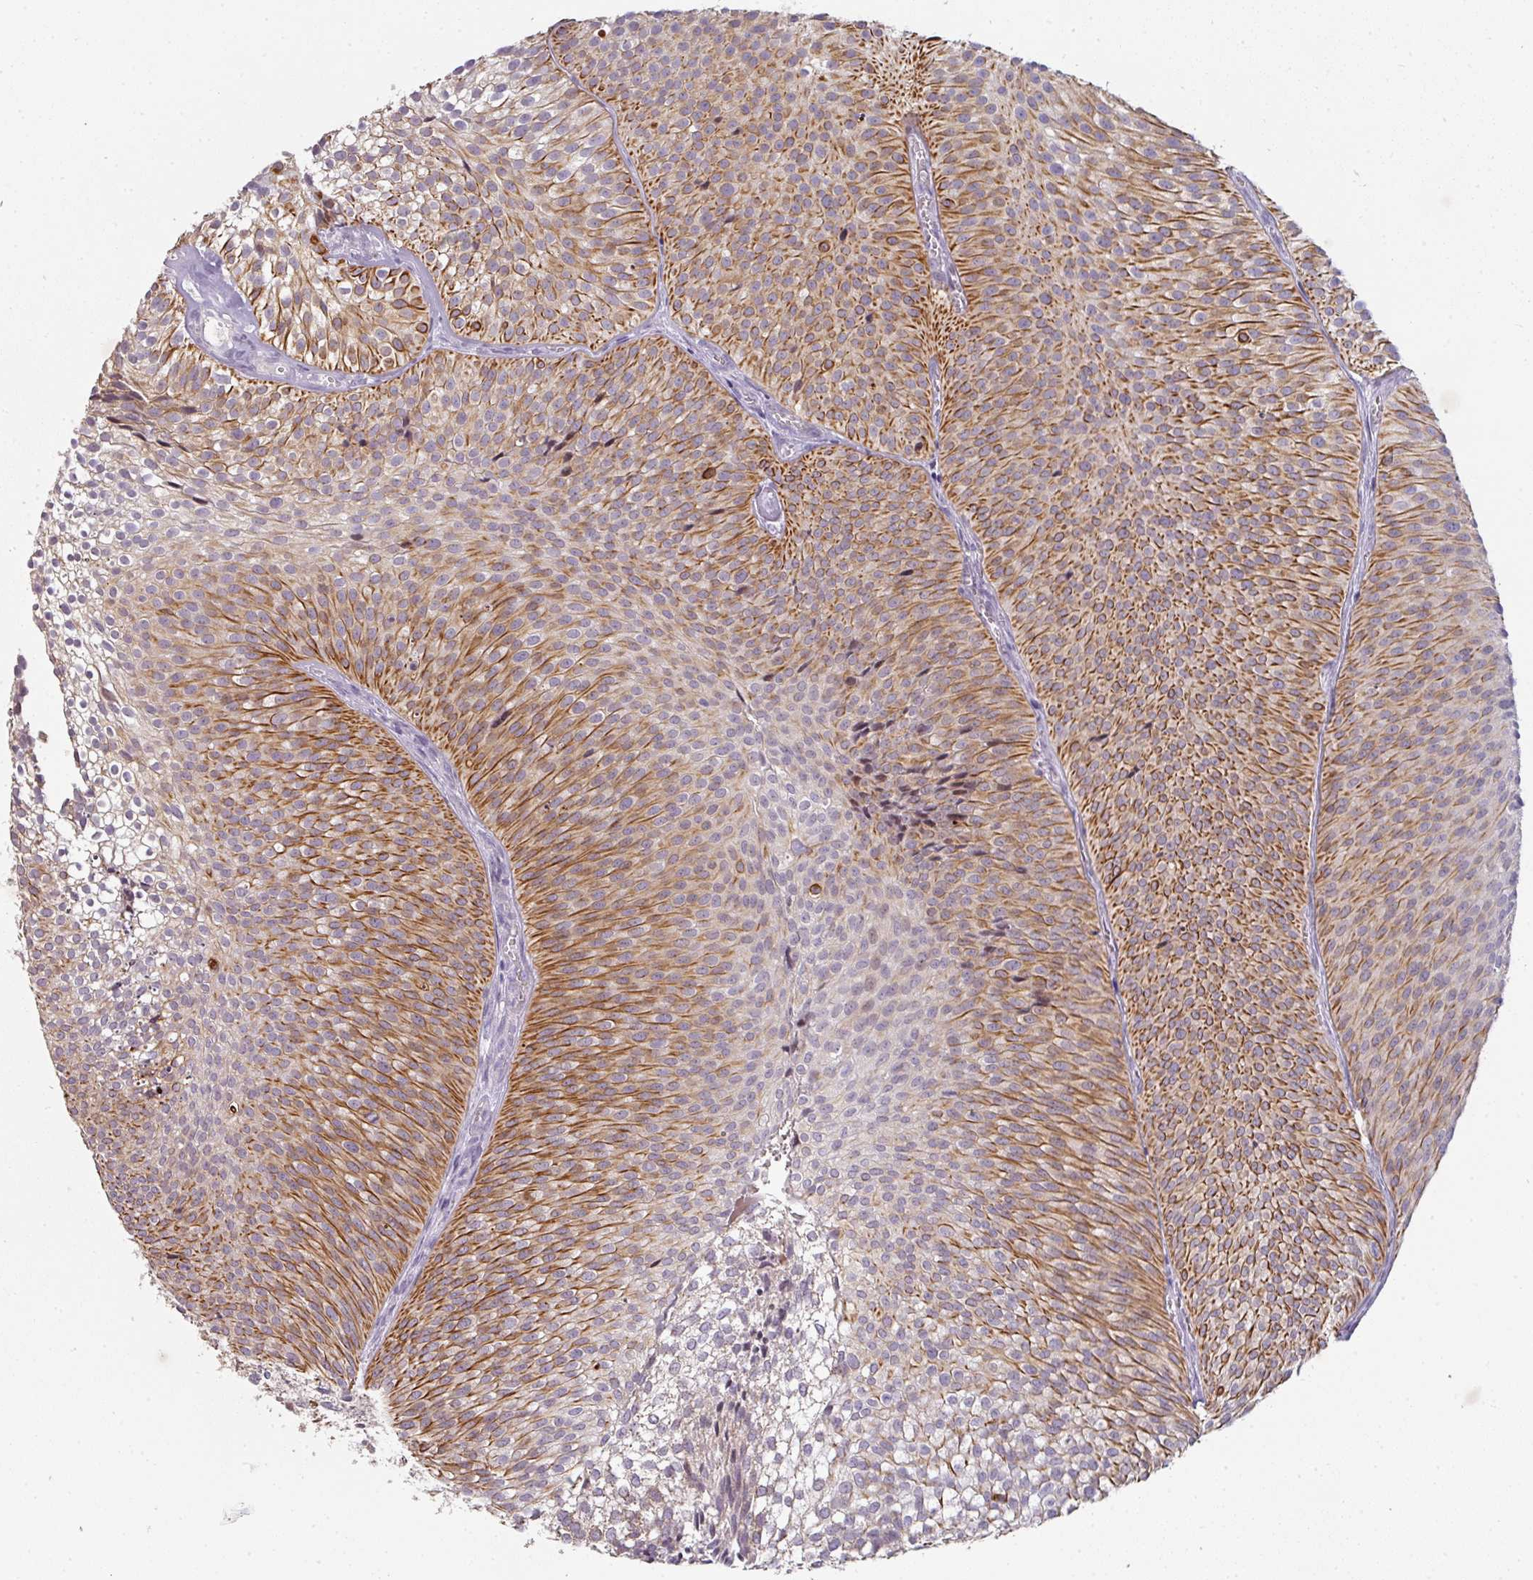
{"staining": {"intensity": "strong", "quantity": "25%-75%", "location": "cytoplasmic/membranous"}, "tissue": "urothelial cancer", "cell_type": "Tumor cells", "image_type": "cancer", "snomed": [{"axis": "morphology", "description": "Urothelial carcinoma, Low grade"}, {"axis": "topography", "description": "Urinary bladder"}], "caption": "Brown immunohistochemical staining in urothelial cancer reveals strong cytoplasmic/membranous staining in approximately 25%-75% of tumor cells. Nuclei are stained in blue.", "gene": "GTF2H3", "patient": {"sex": "male", "age": 91}}